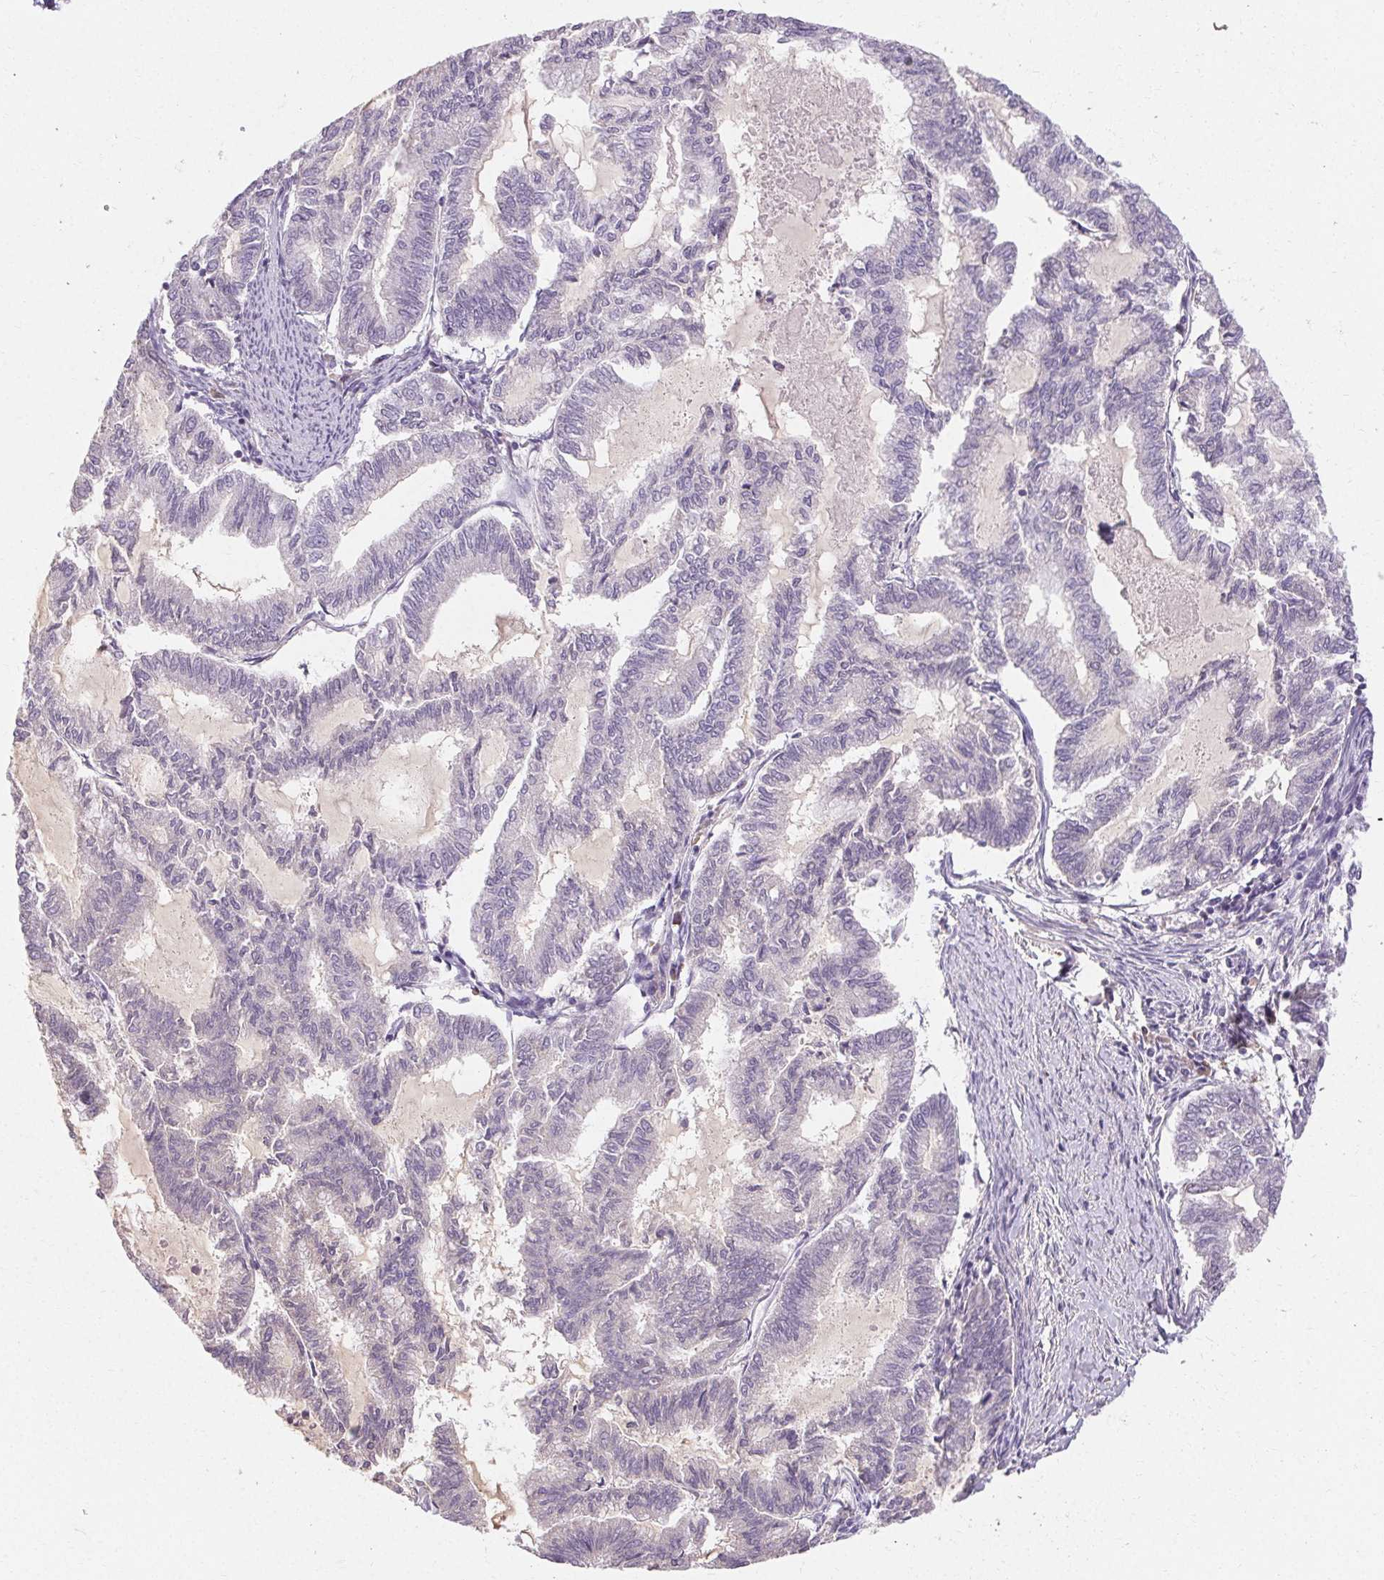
{"staining": {"intensity": "negative", "quantity": "none", "location": "none"}, "tissue": "endometrial cancer", "cell_type": "Tumor cells", "image_type": "cancer", "snomed": [{"axis": "morphology", "description": "Adenocarcinoma, NOS"}, {"axis": "topography", "description": "Endometrium"}], "caption": "High power microscopy photomicrograph of an IHC image of adenocarcinoma (endometrial), revealing no significant positivity in tumor cells. The staining is performed using DAB brown chromogen with nuclei counter-stained in using hematoxylin.", "gene": "TMEM52B", "patient": {"sex": "female", "age": 79}}